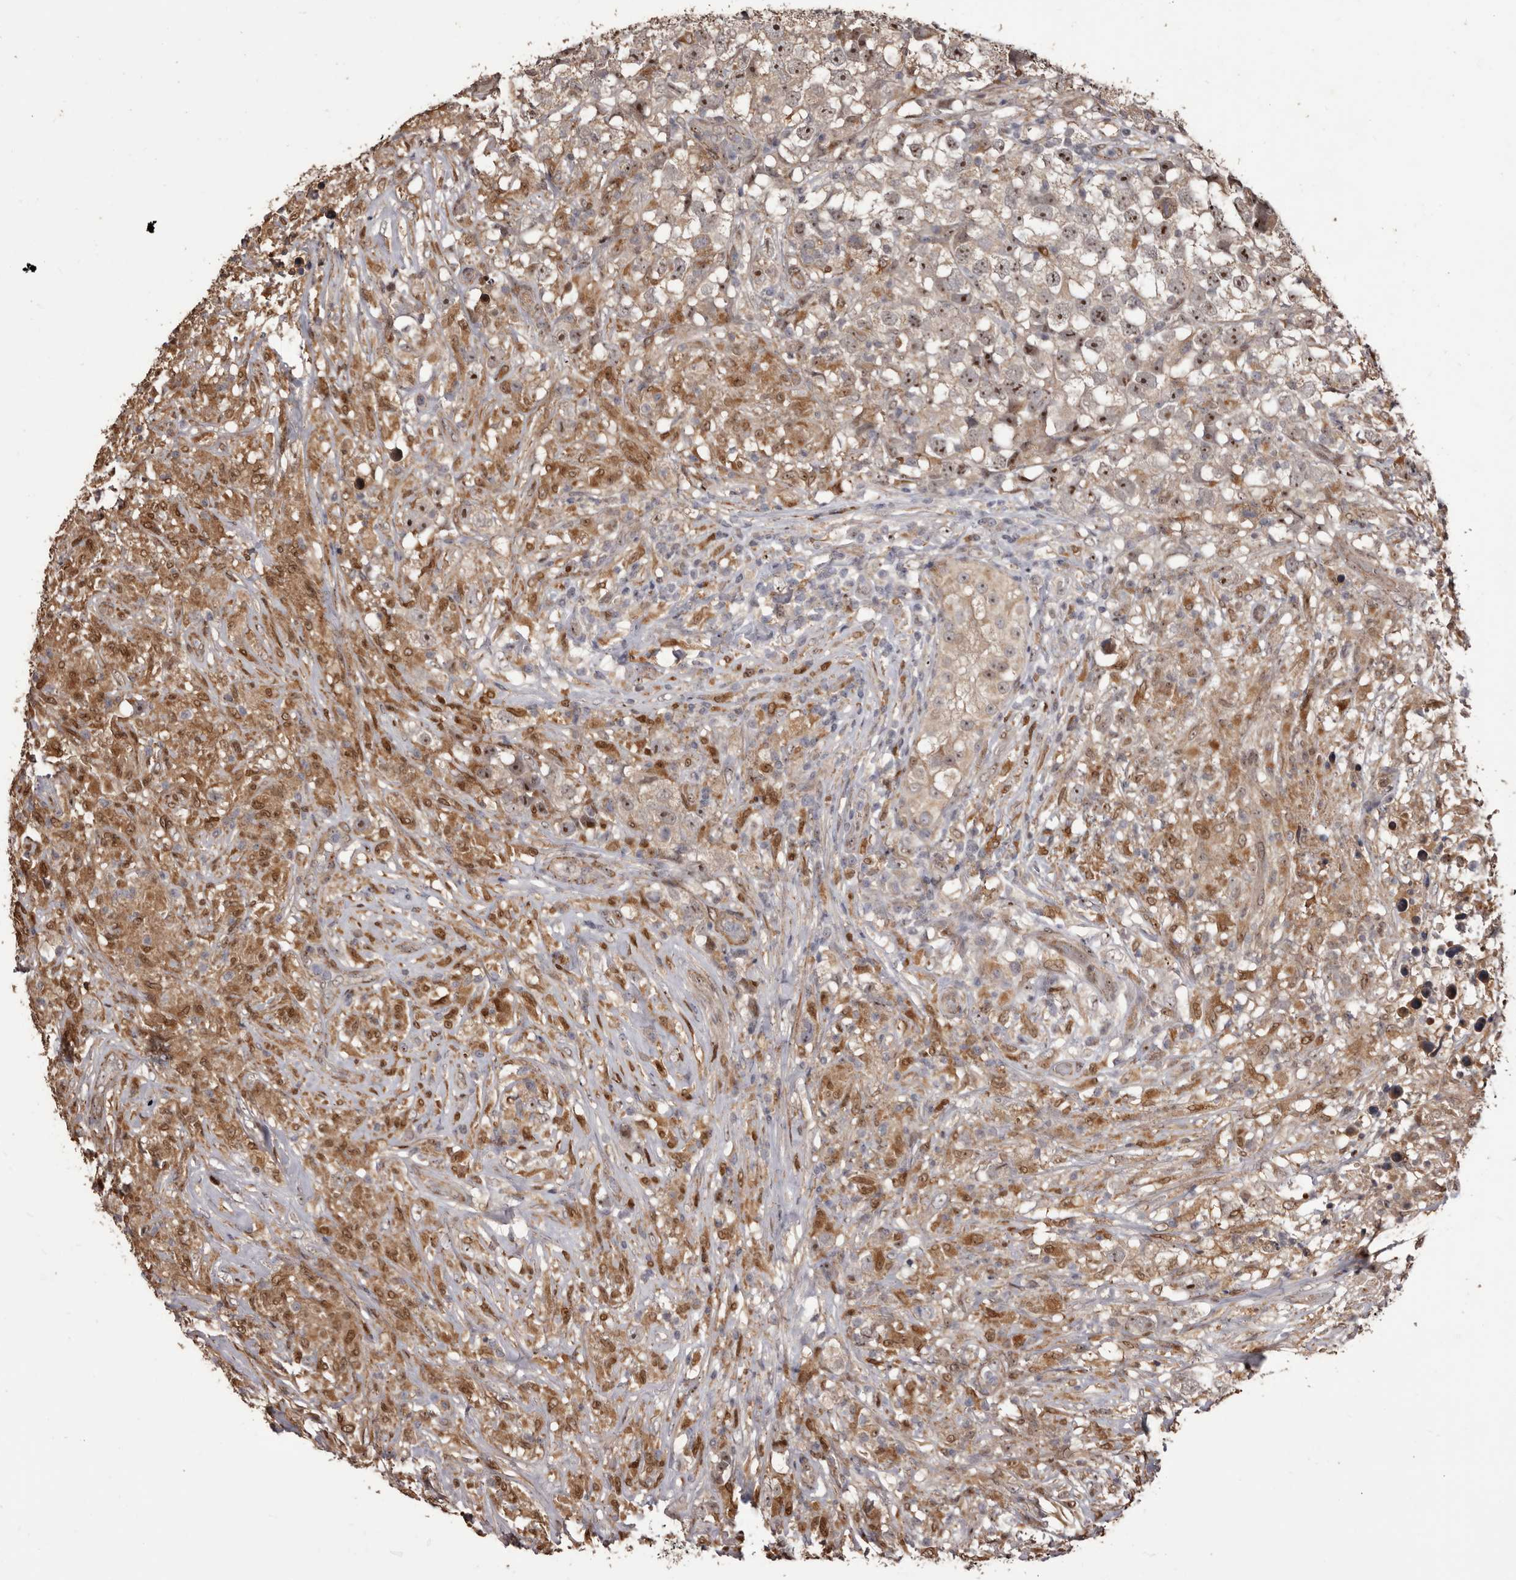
{"staining": {"intensity": "moderate", "quantity": "25%-75%", "location": "nuclear"}, "tissue": "testis cancer", "cell_type": "Tumor cells", "image_type": "cancer", "snomed": [{"axis": "morphology", "description": "Seminoma, NOS"}, {"axis": "topography", "description": "Testis"}], "caption": "Testis cancer (seminoma) was stained to show a protein in brown. There is medium levels of moderate nuclear staining in about 25%-75% of tumor cells.", "gene": "ZCCHC7", "patient": {"sex": "male", "age": 49}}